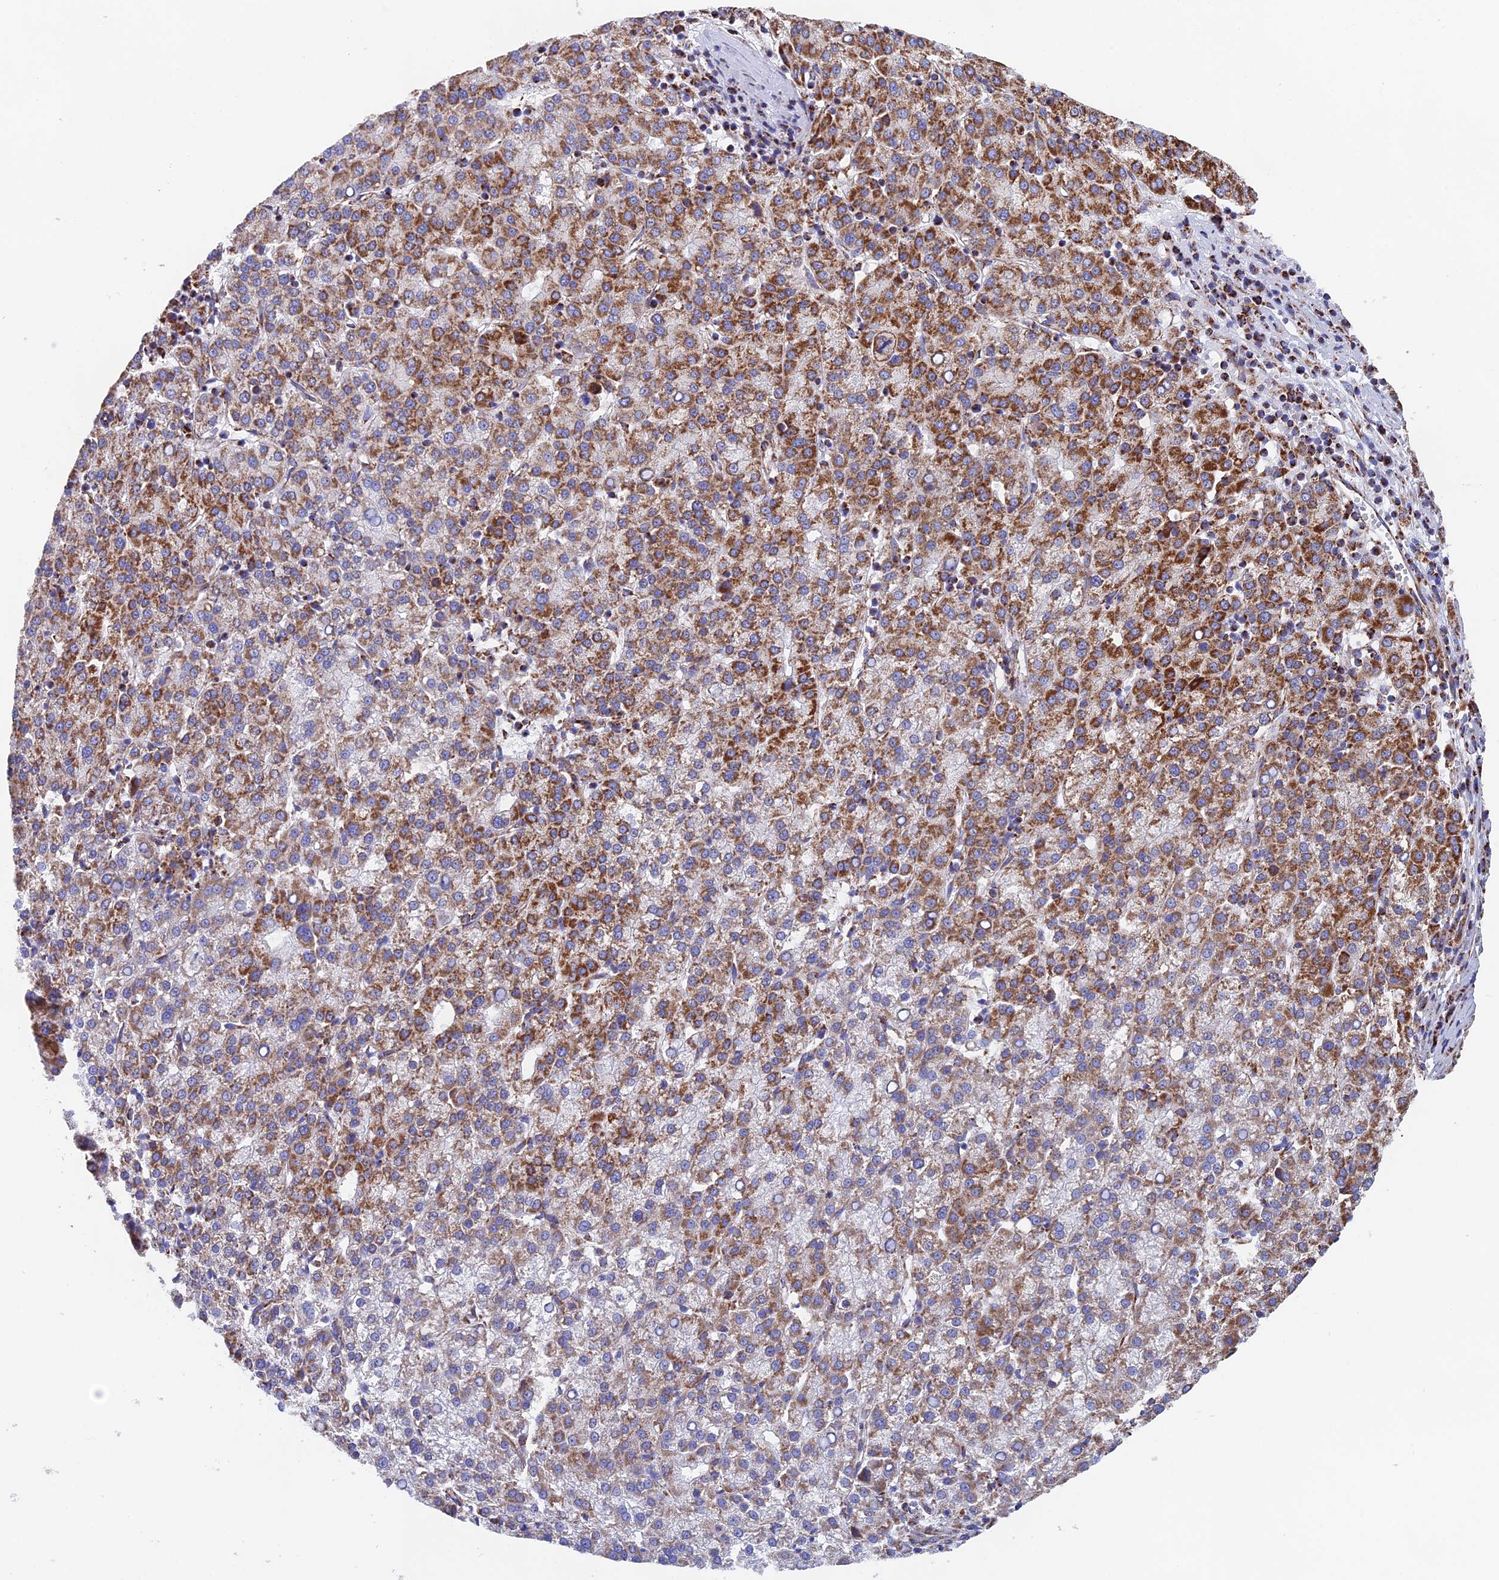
{"staining": {"intensity": "moderate", "quantity": ">75%", "location": "cytoplasmic/membranous"}, "tissue": "liver cancer", "cell_type": "Tumor cells", "image_type": "cancer", "snomed": [{"axis": "morphology", "description": "Carcinoma, Hepatocellular, NOS"}, {"axis": "topography", "description": "Liver"}], "caption": "Immunohistochemistry (IHC) (DAB) staining of hepatocellular carcinoma (liver) demonstrates moderate cytoplasmic/membranous protein positivity in about >75% of tumor cells. Using DAB (3,3'-diaminobenzidine) (brown) and hematoxylin (blue) stains, captured at high magnification using brightfield microscopy.", "gene": "NDUFA5", "patient": {"sex": "female", "age": 58}}